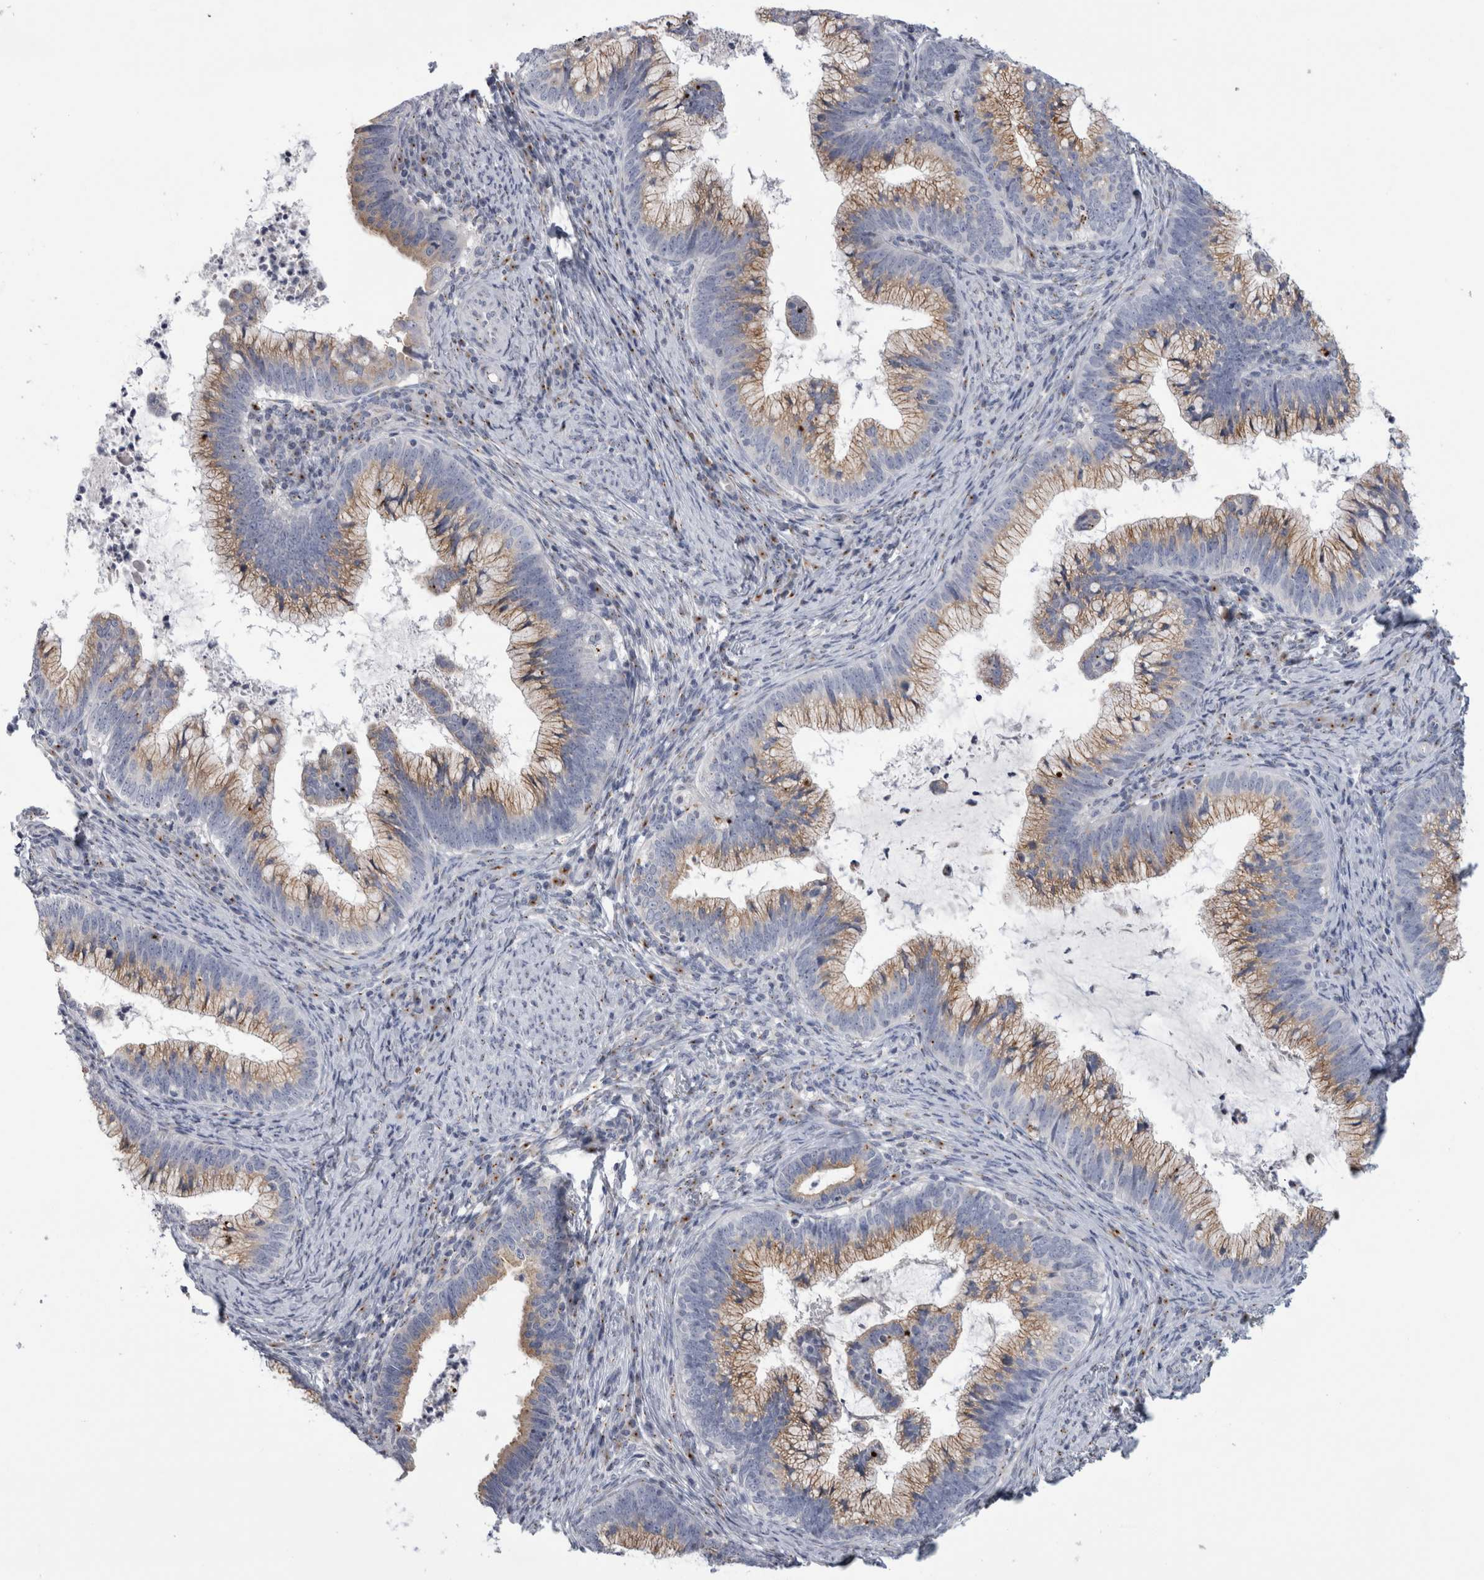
{"staining": {"intensity": "moderate", "quantity": ">75%", "location": "cytoplasmic/membranous"}, "tissue": "cervical cancer", "cell_type": "Tumor cells", "image_type": "cancer", "snomed": [{"axis": "morphology", "description": "Adenocarcinoma, NOS"}, {"axis": "topography", "description": "Cervix"}], "caption": "Cervical cancer was stained to show a protein in brown. There is medium levels of moderate cytoplasmic/membranous positivity in approximately >75% of tumor cells. (brown staining indicates protein expression, while blue staining denotes nuclei).", "gene": "AKAP9", "patient": {"sex": "female", "age": 36}}